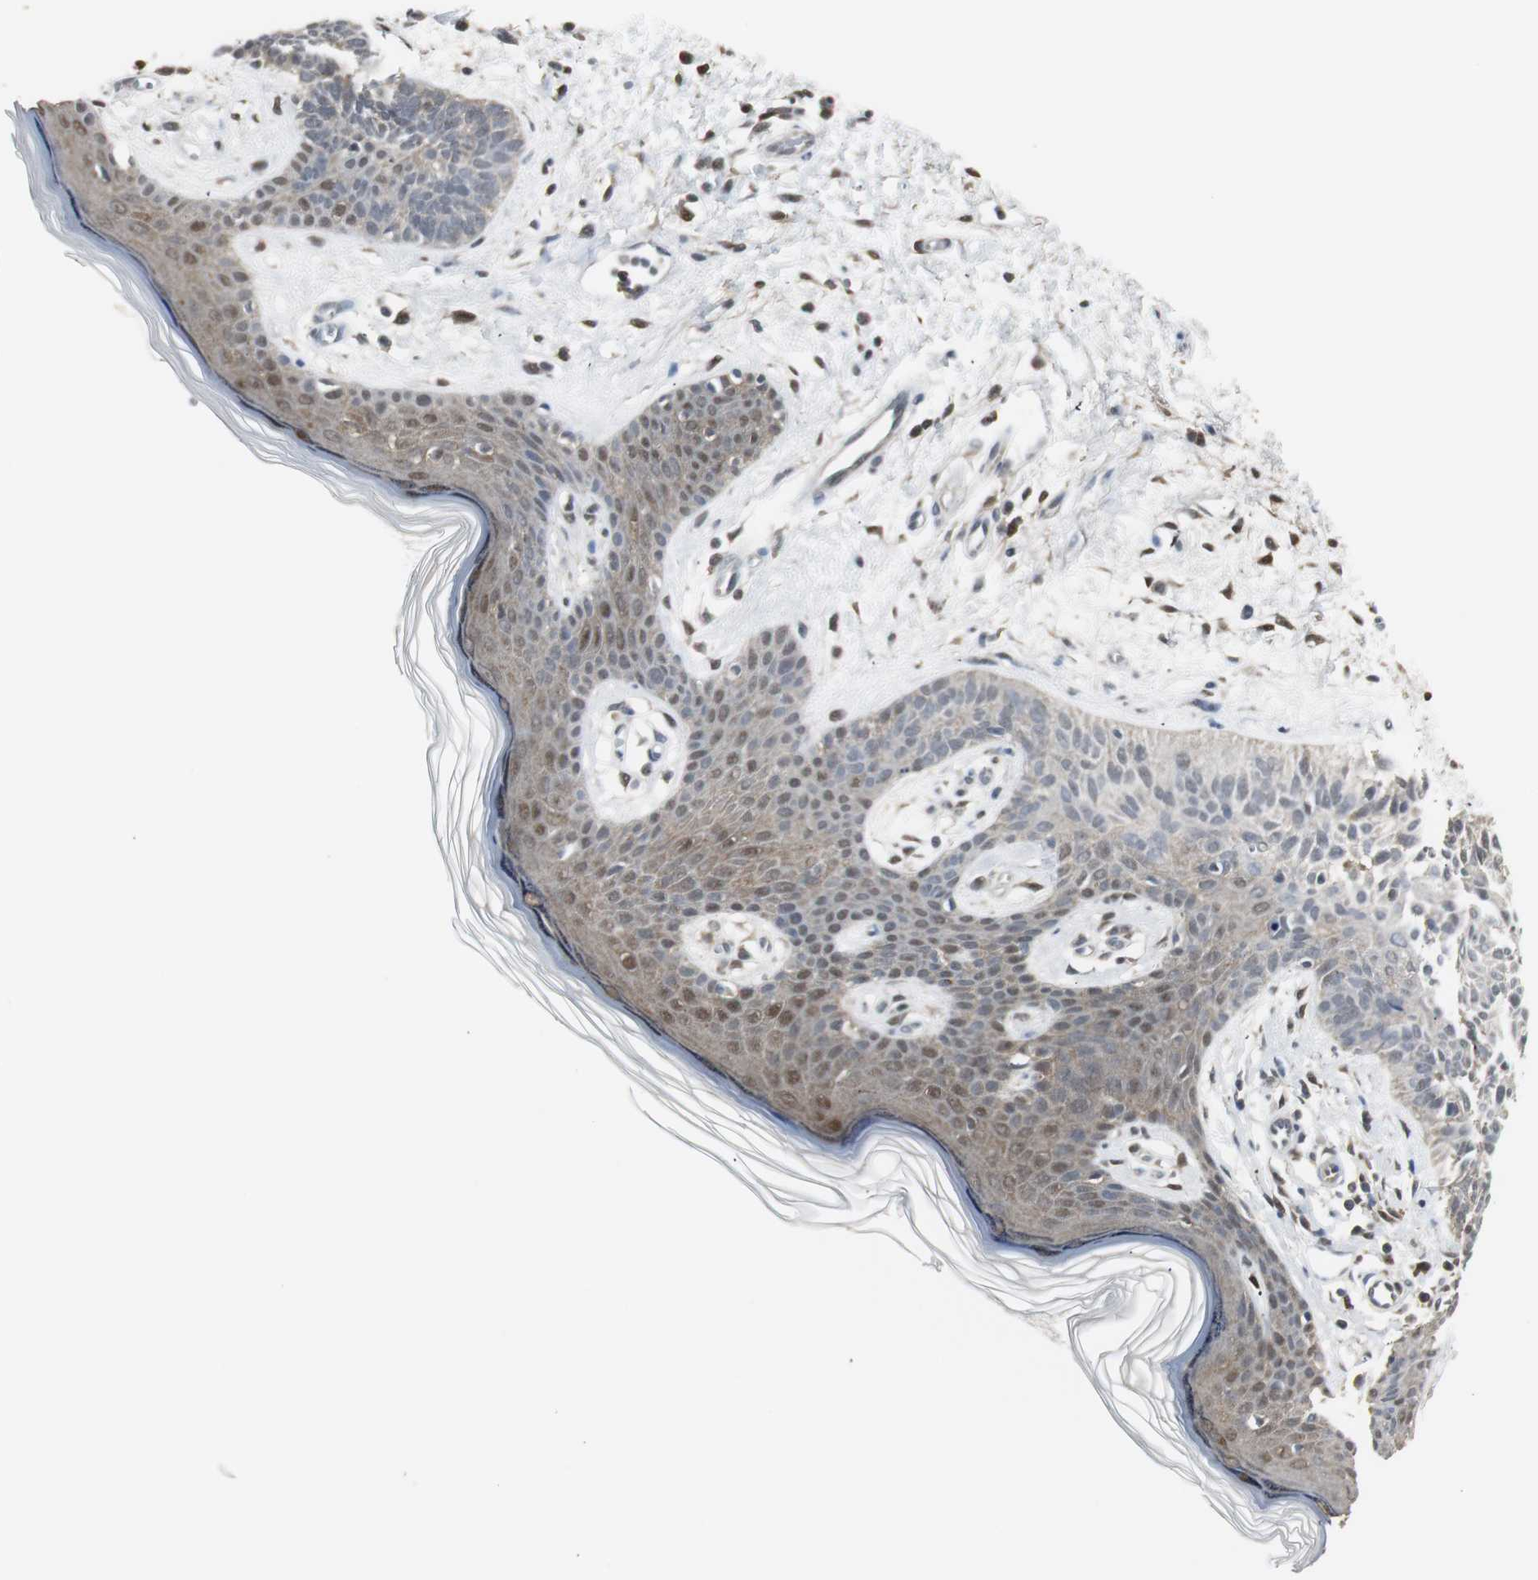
{"staining": {"intensity": "moderate", "quantity": "<25%", "location": "cytoplasmic/membranous,nuclear"}, "tissue": "skin cancer", "cell_type": "Tumor cells", "image_type": "cancer", "snomed": [{"axis": "morphology", "description": "Normal tissue, NOS"}, {"axis": "morphology", "description": "Basal cell carcinoma"}, {"axis": "topography", "description": "Skin"}], "caption": "Immunohistochemistry (IHC) (DAB) staining of skin cancer (basal cell carcinoma) reveals moderate cytoplasmic/membranous and nuclear protein staining in approximately <25% of tumor cells.", "gene": "PLIN3", "patient": {"sex": "female", "age": 69}}